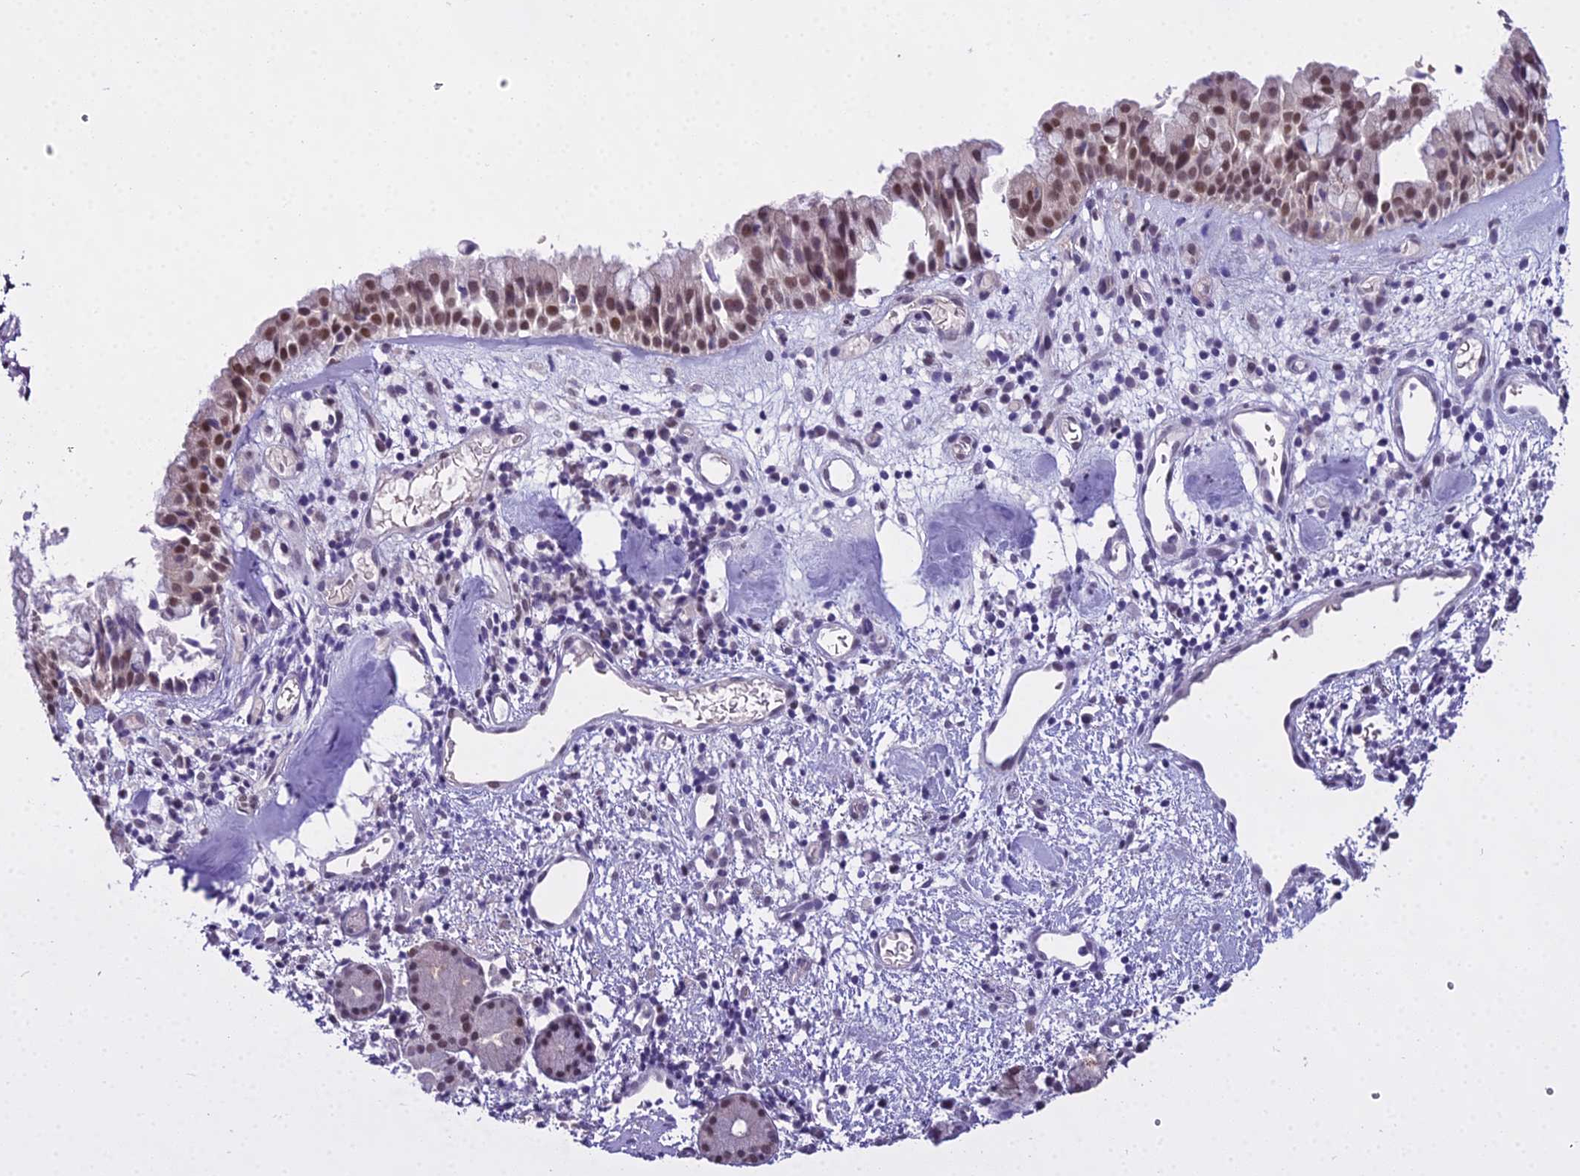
{"staining": {"intensity": "moderate", "quantity": ">75%", "location": "nuclear"}, "tissue": "nasopharynx", "cell_type": "Respiratory epithelial cells", "image_type": "normal", "snomed": [{"axis": "morphology", "description": "Normal tissue, NOS"}, {"axis": "topography", "description": "Nasopharynx"}], "caption": "A medium amount of moderate nuclear positivity is seen in approximately >75% of respiratory epithelial cells in unremarkable nasopharynx.", "gene": "MAT2A", "patient": {"sex": "male", "age": 82}}